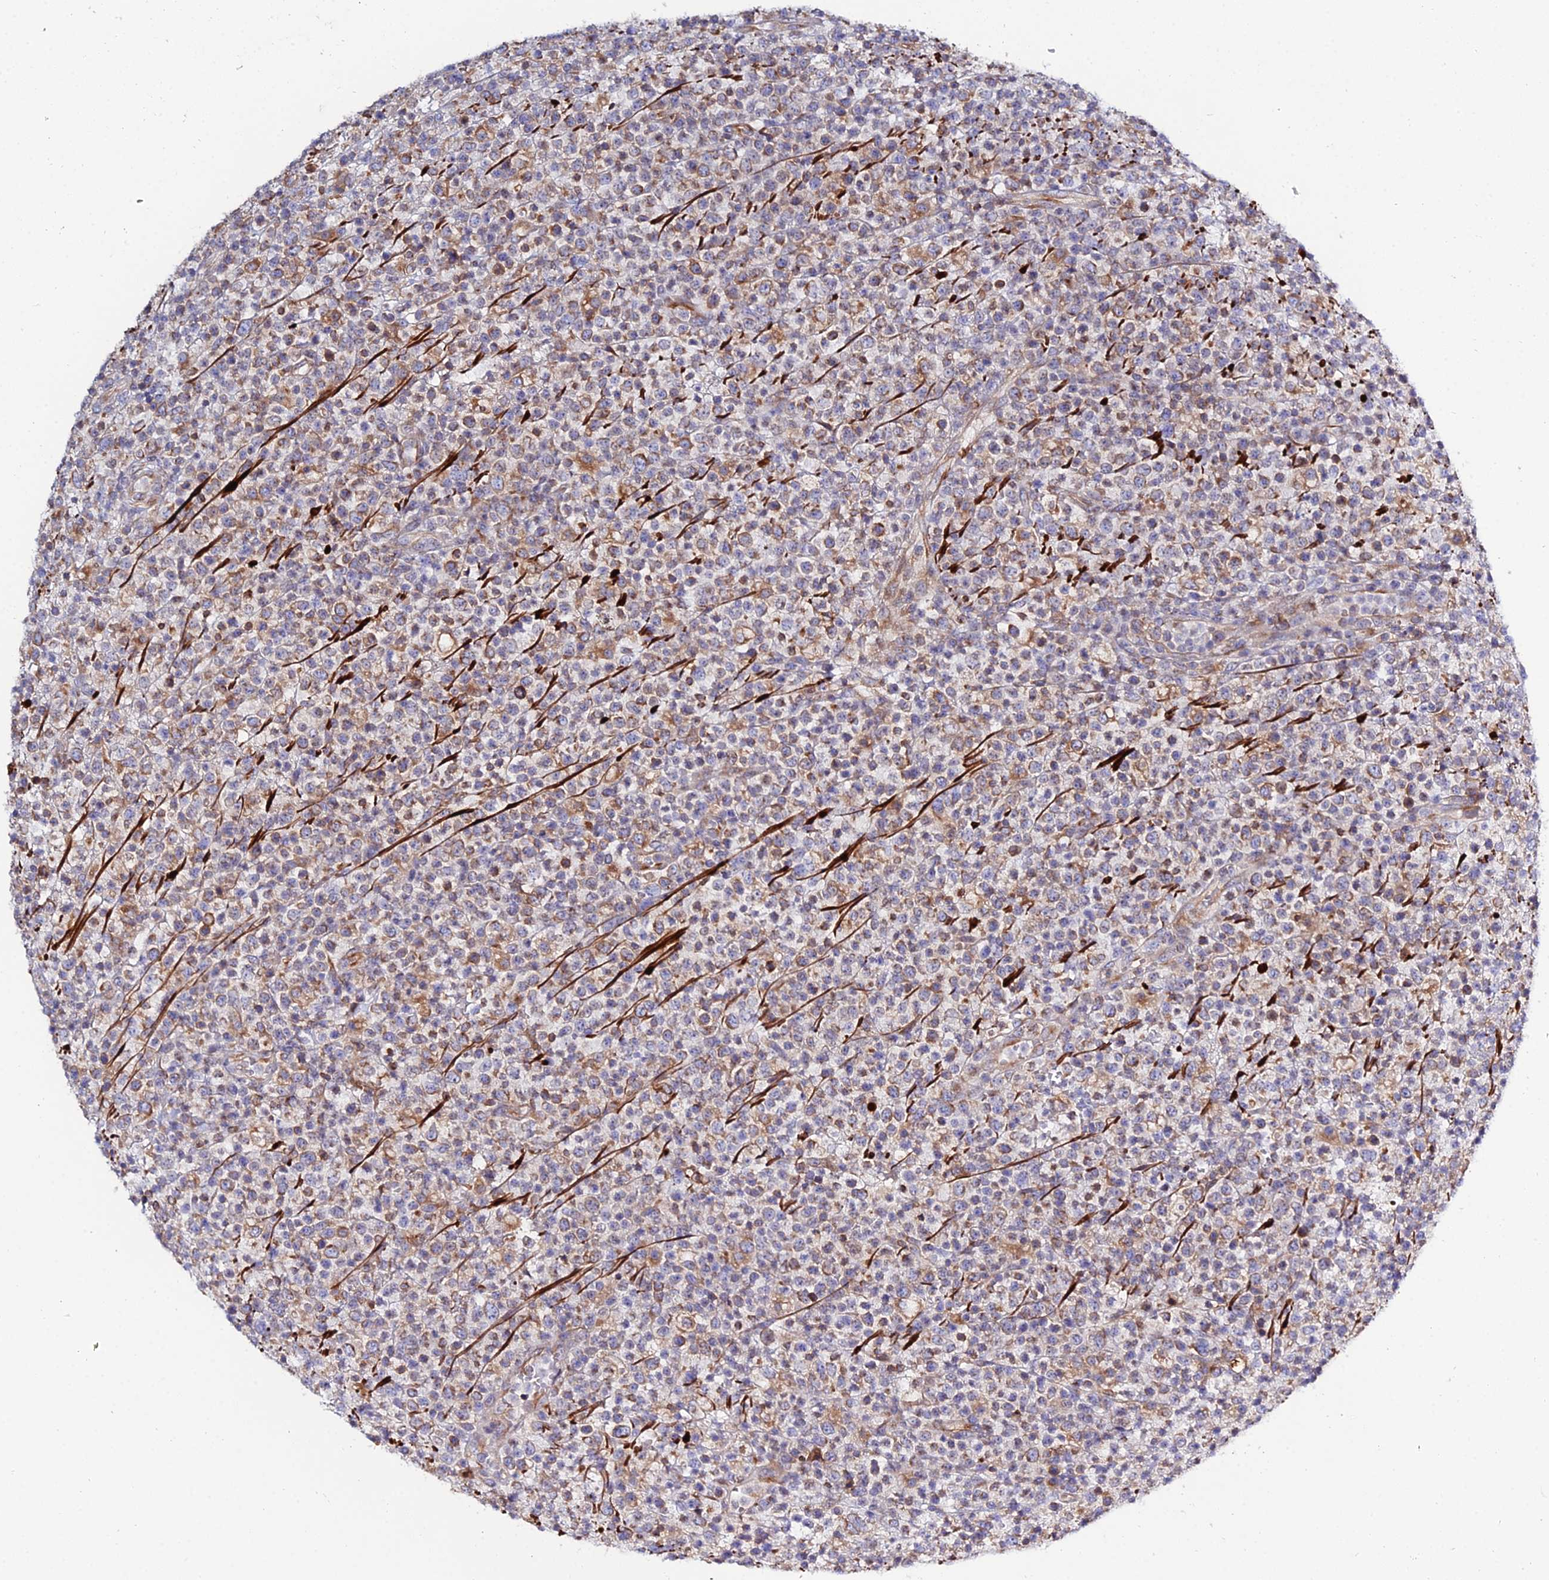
{"staining": {"intensity": "weak", "quantity": ">75%", "location": "cytoplasmic/membranous"}, "tissue": "lymphoma", "cell_type": "Tumor cells", "image_type": "cancer", "snomed": [{"axis": "morphology", "description": "Malignant lymphoma, non-Hodgkin's type, High grade"}, {"axis": "topography", "description": "Colon"}], "caption": "The image reveals immunohistochemical staining of high-grade malignant lymphoma, non-Hodgkin's type. There is weak cytoplasmic/membranous positivity is appreciated in about >75% of tumor cells.", "gene": "ARL6IP1", "patient": {"sex": "female", "age": 53}}